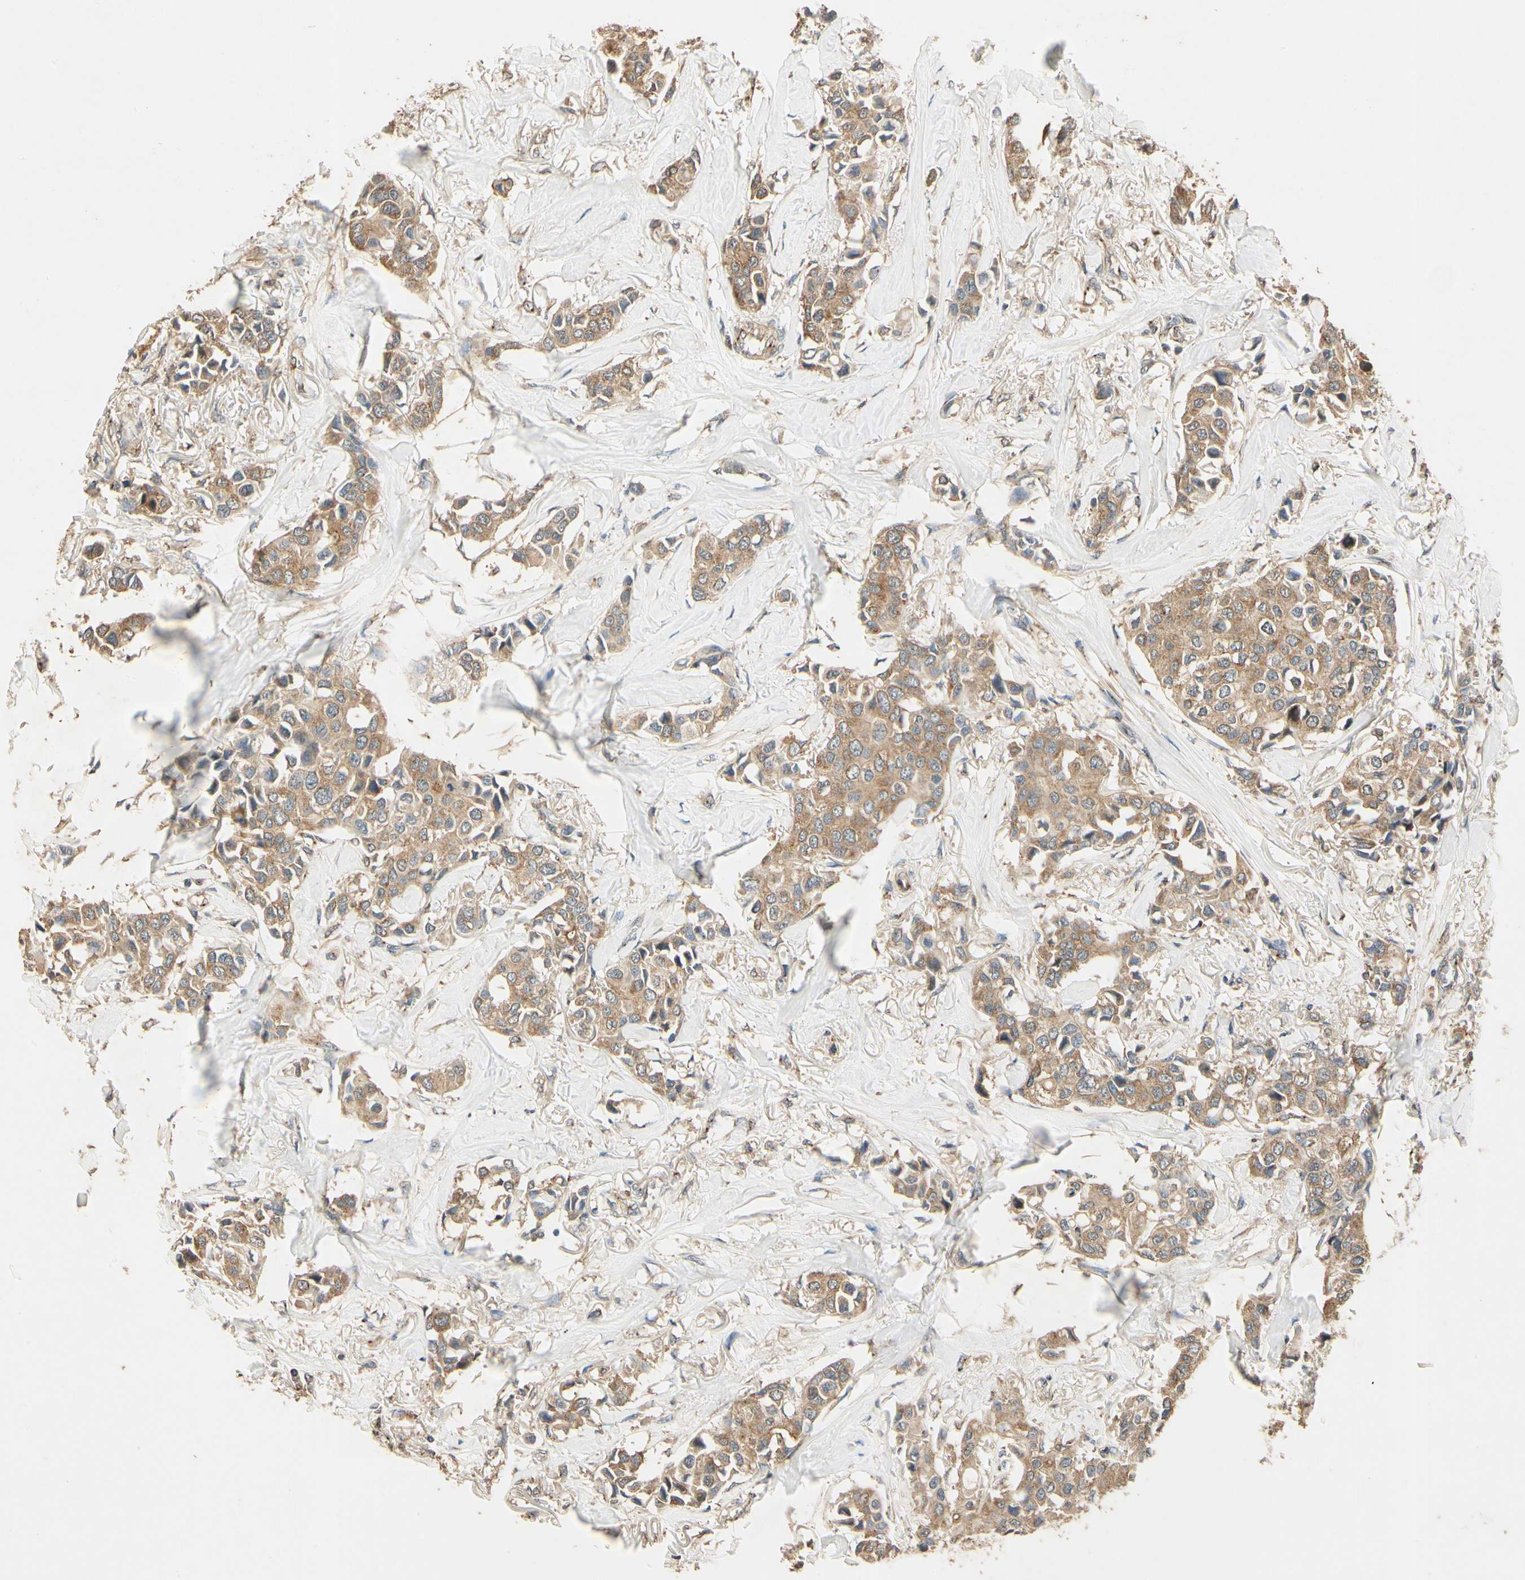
{"staining": {"intensity": "moderate", "quantity": ">75%", "location": "cytoplasmic/membranous"}, "tissue": "breast cancer", "cell_type": "Tumor cells", "image_type": "cancer", "snomed": [{"axis": "morphology", "description": "Duct carcinoma"}, {"axis": "topography", "description": "Breast"}], "caption": "A micrograph of human breast cancer stained for a protein shows moderate cytoplasmic/membranous brown staining in tumor cells.", "gene": "AKAP9", "patient": {"sex": "female", "age": 80}}